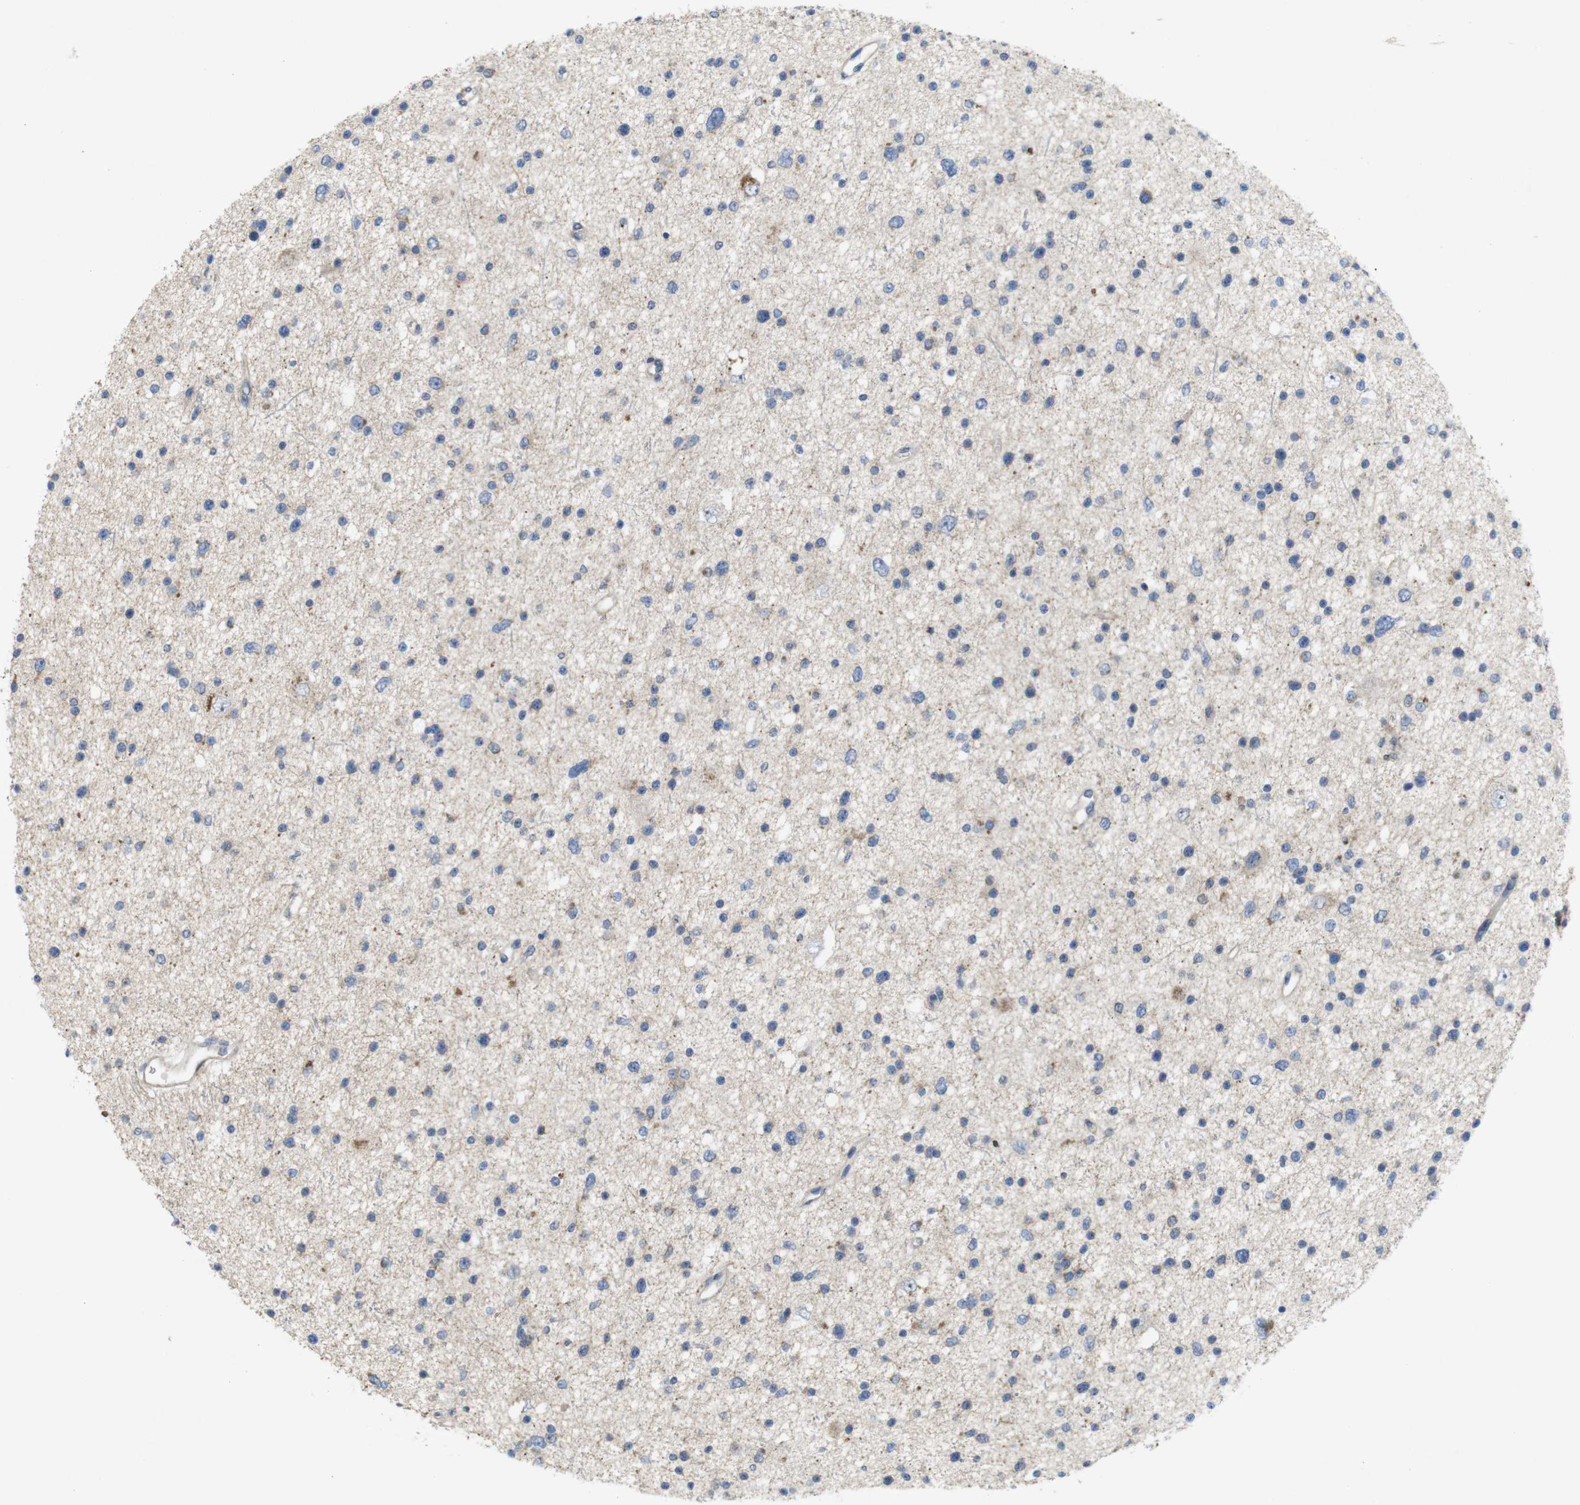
{"staining": {"intensity": "negative", "quantity": "none", "location": "none"}, "tissue": "glioma", "cell_type": "Tumor cells", "image_type": "cancer", "snomed": [{"axis": "morphology", "description": "Glioma, malignant, Low grade"}, {"axis": "topography", "description": "Brain"}], "caption": "Human malignant glioma (low-grade) stained for a protein using immunohistochemistry exhibits no expression in tumor cells.", "gene": "TSPAN14", "patient": {"sex": "female", "age": 37}}